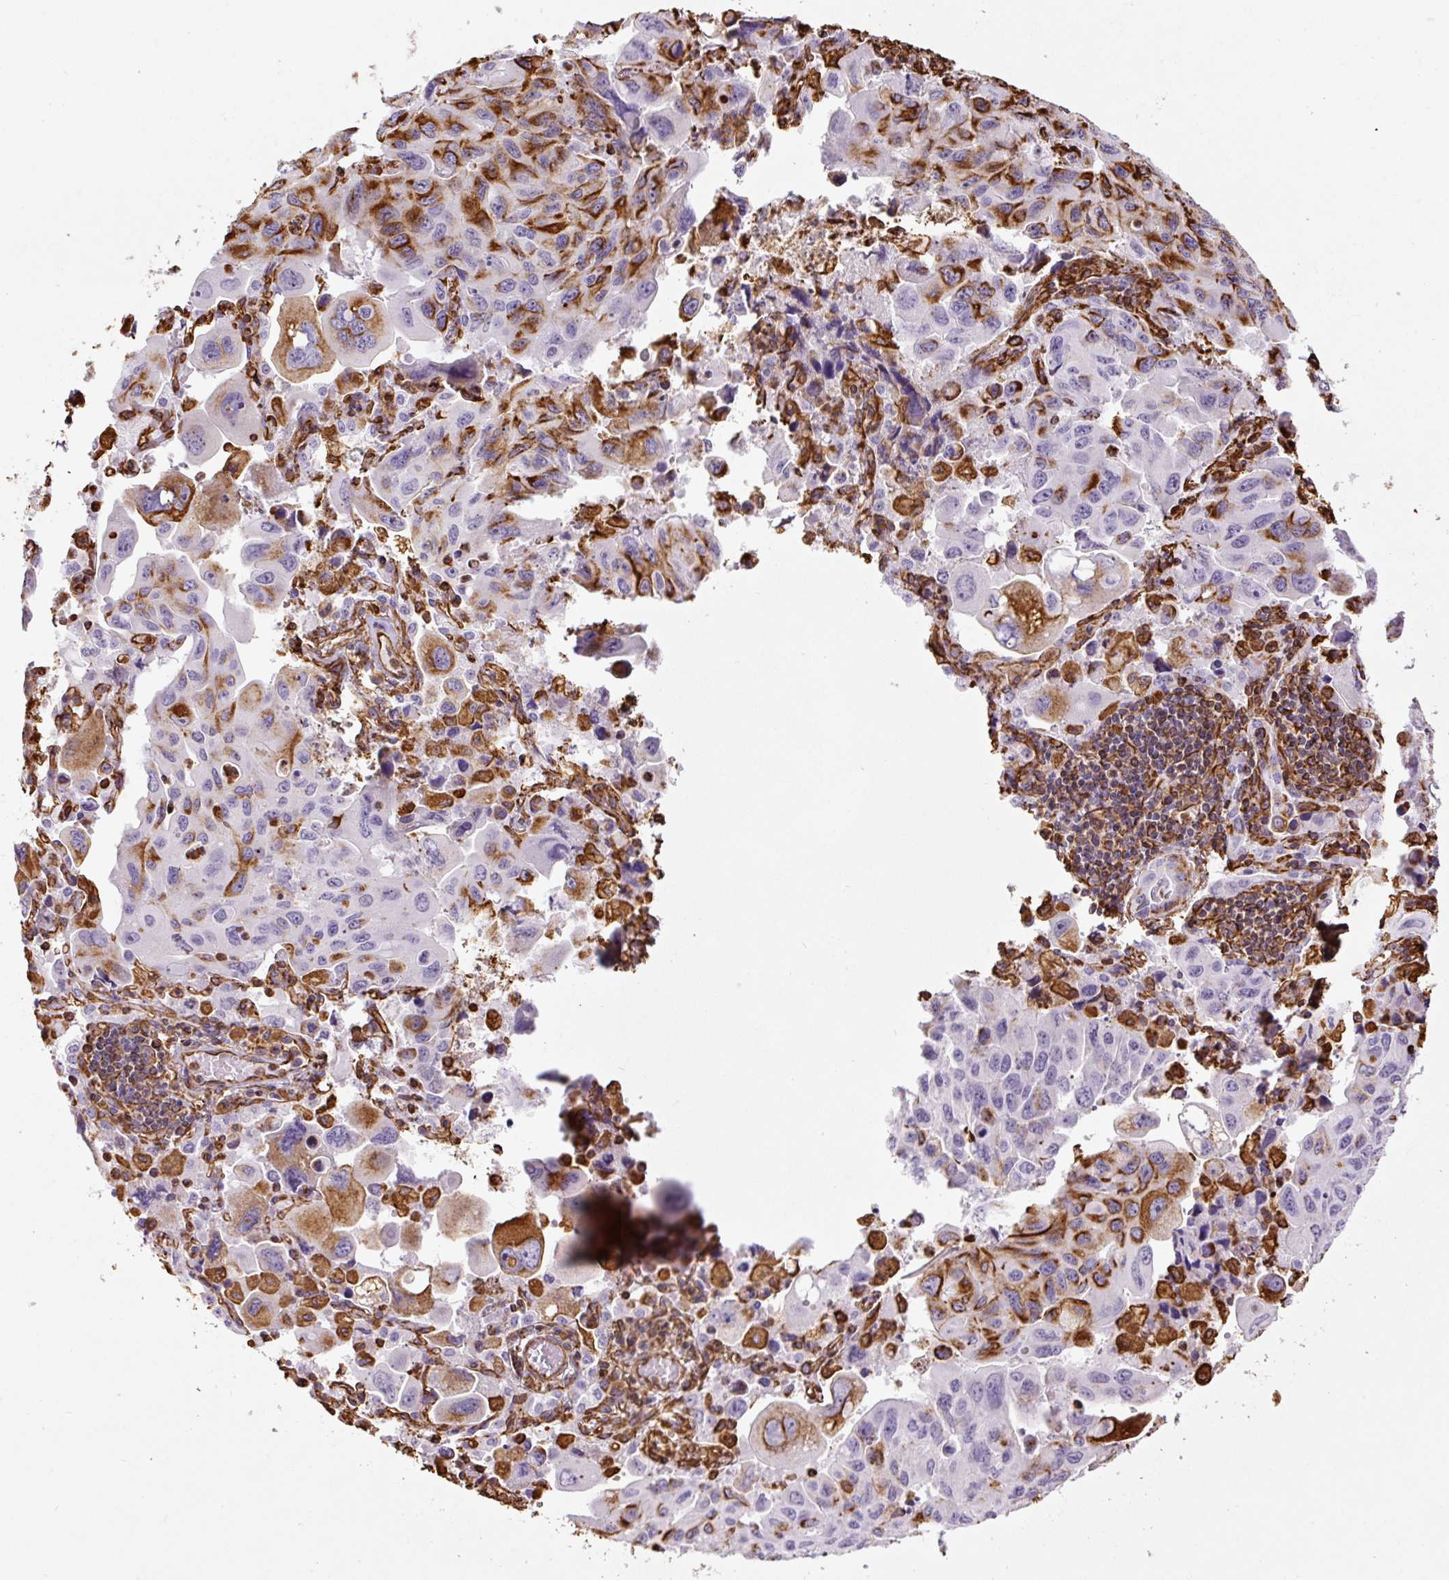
{"staining": {"intensity": "moderate", "quantity": "25%-75%", "location": "cytoplasmic/membranous"}, "tissue": "lung cancer", "cell_type": "Tumor cells", "image_type": "cancer", "snomed": [{"axis": "morphology", "description": "Adenocarcinoma, NOS"}, {"axis": "topography", "description": "Lung"}], "caption": "Human adenocarcinoma (lung) stained with a protein marker displays moderate staining in tumor cells.", "gene": "VIM", "patient": {"sex": "male", "age": 64}}